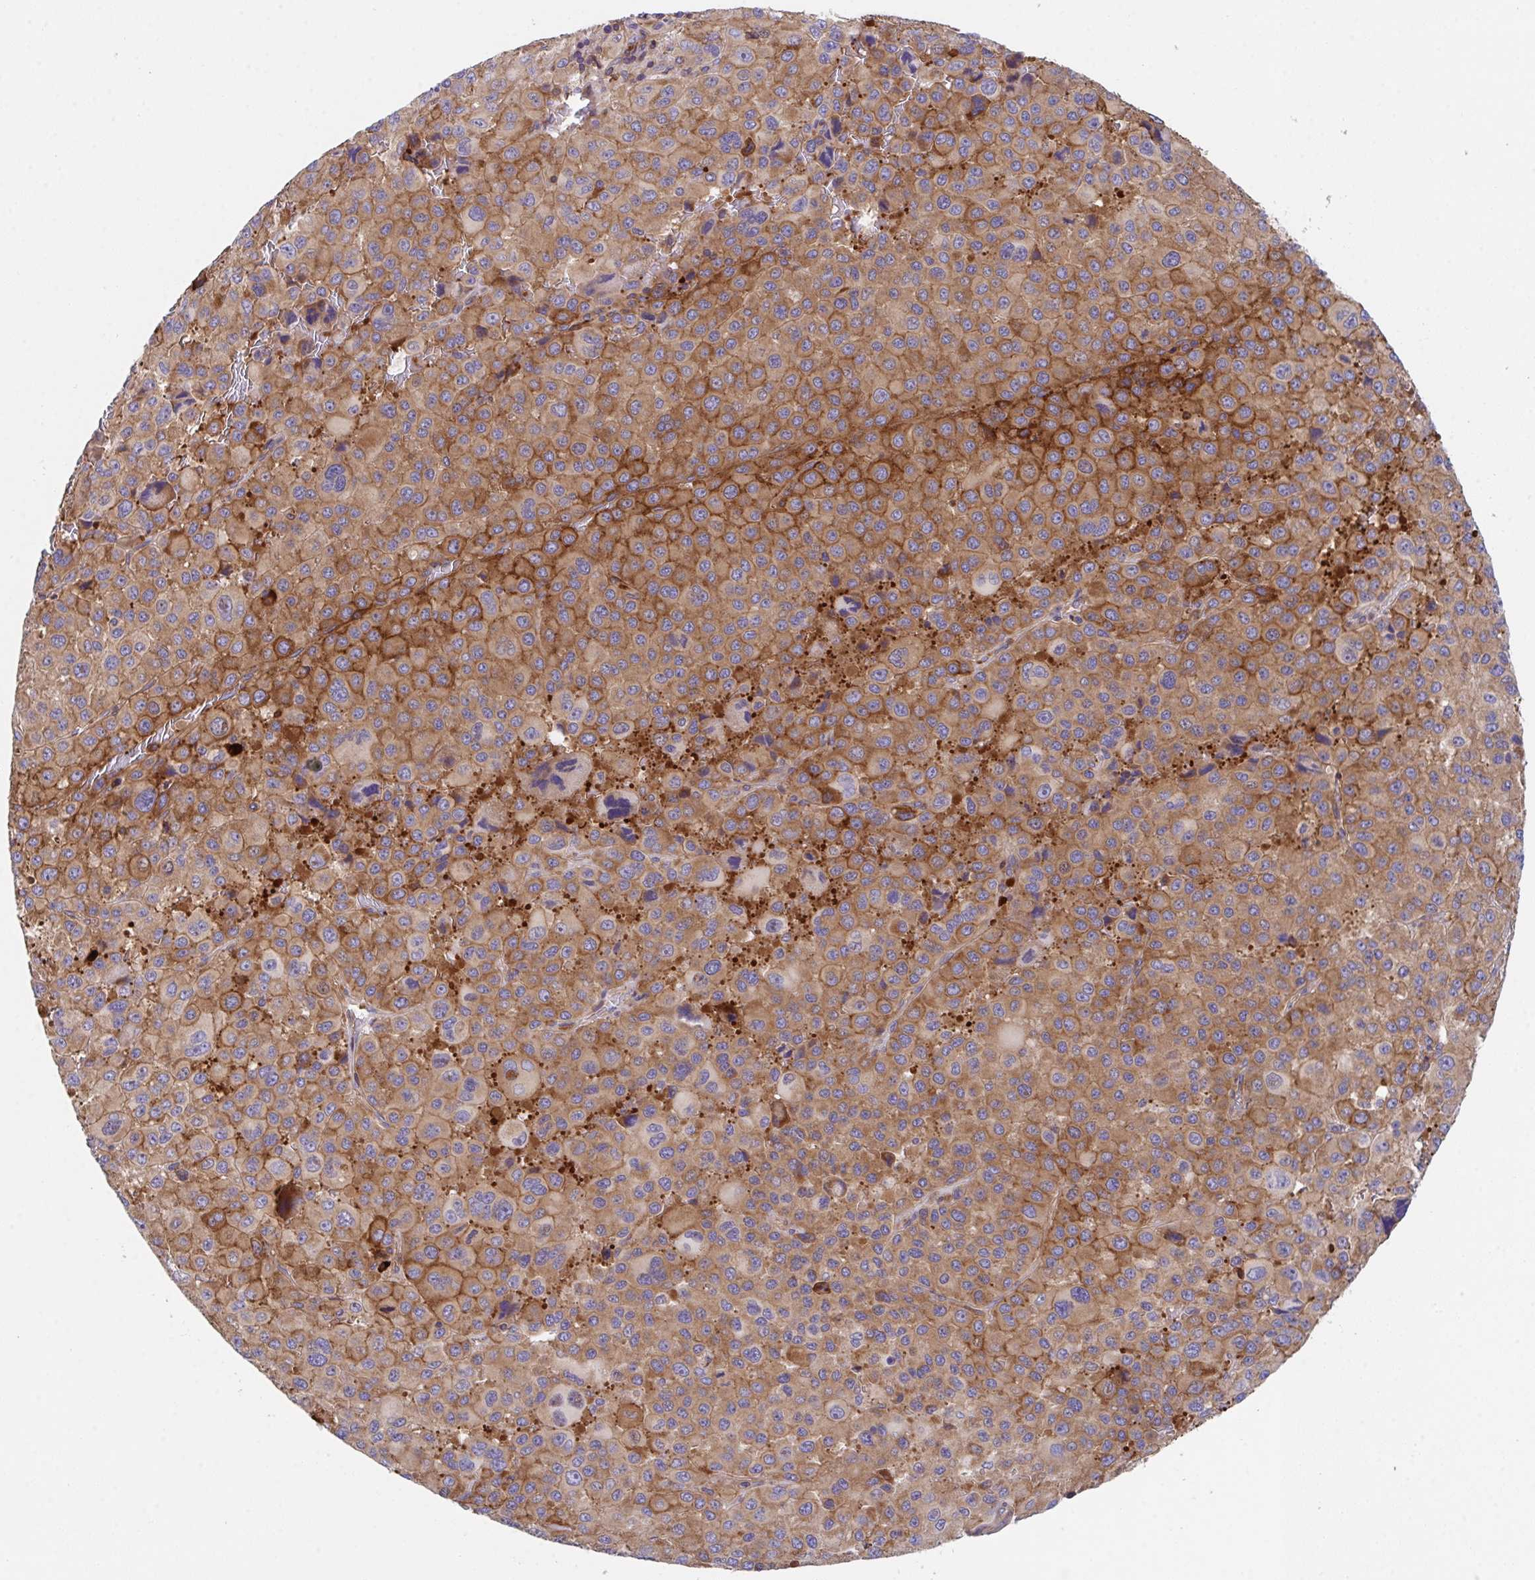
{"staining": {"intensity": "moderate", "quantity": ">75%", "location": "cytoplasmic/membranous"}, "tissue": "melanoma", "cell_type": "Tumor cells", "image_type": "cancer", "snomed": [{"axis": "morphology", "description": "Malignant melanoma, Metastatic site"}, {"axis": "topography", "description": "Lymph node"}], "caption": "Moderate cytoplasmic/membranous protein positivity is seen in approximately >75% of tumor cells in melanoma. Using DAB (3,3'-diaminobenzidine) (brown) and hematoxylin (blue) stains, captured at high magnification using brightfield microscopy.", "gene": "YARS2", "patient": {"sex": "female", "age": 65}}